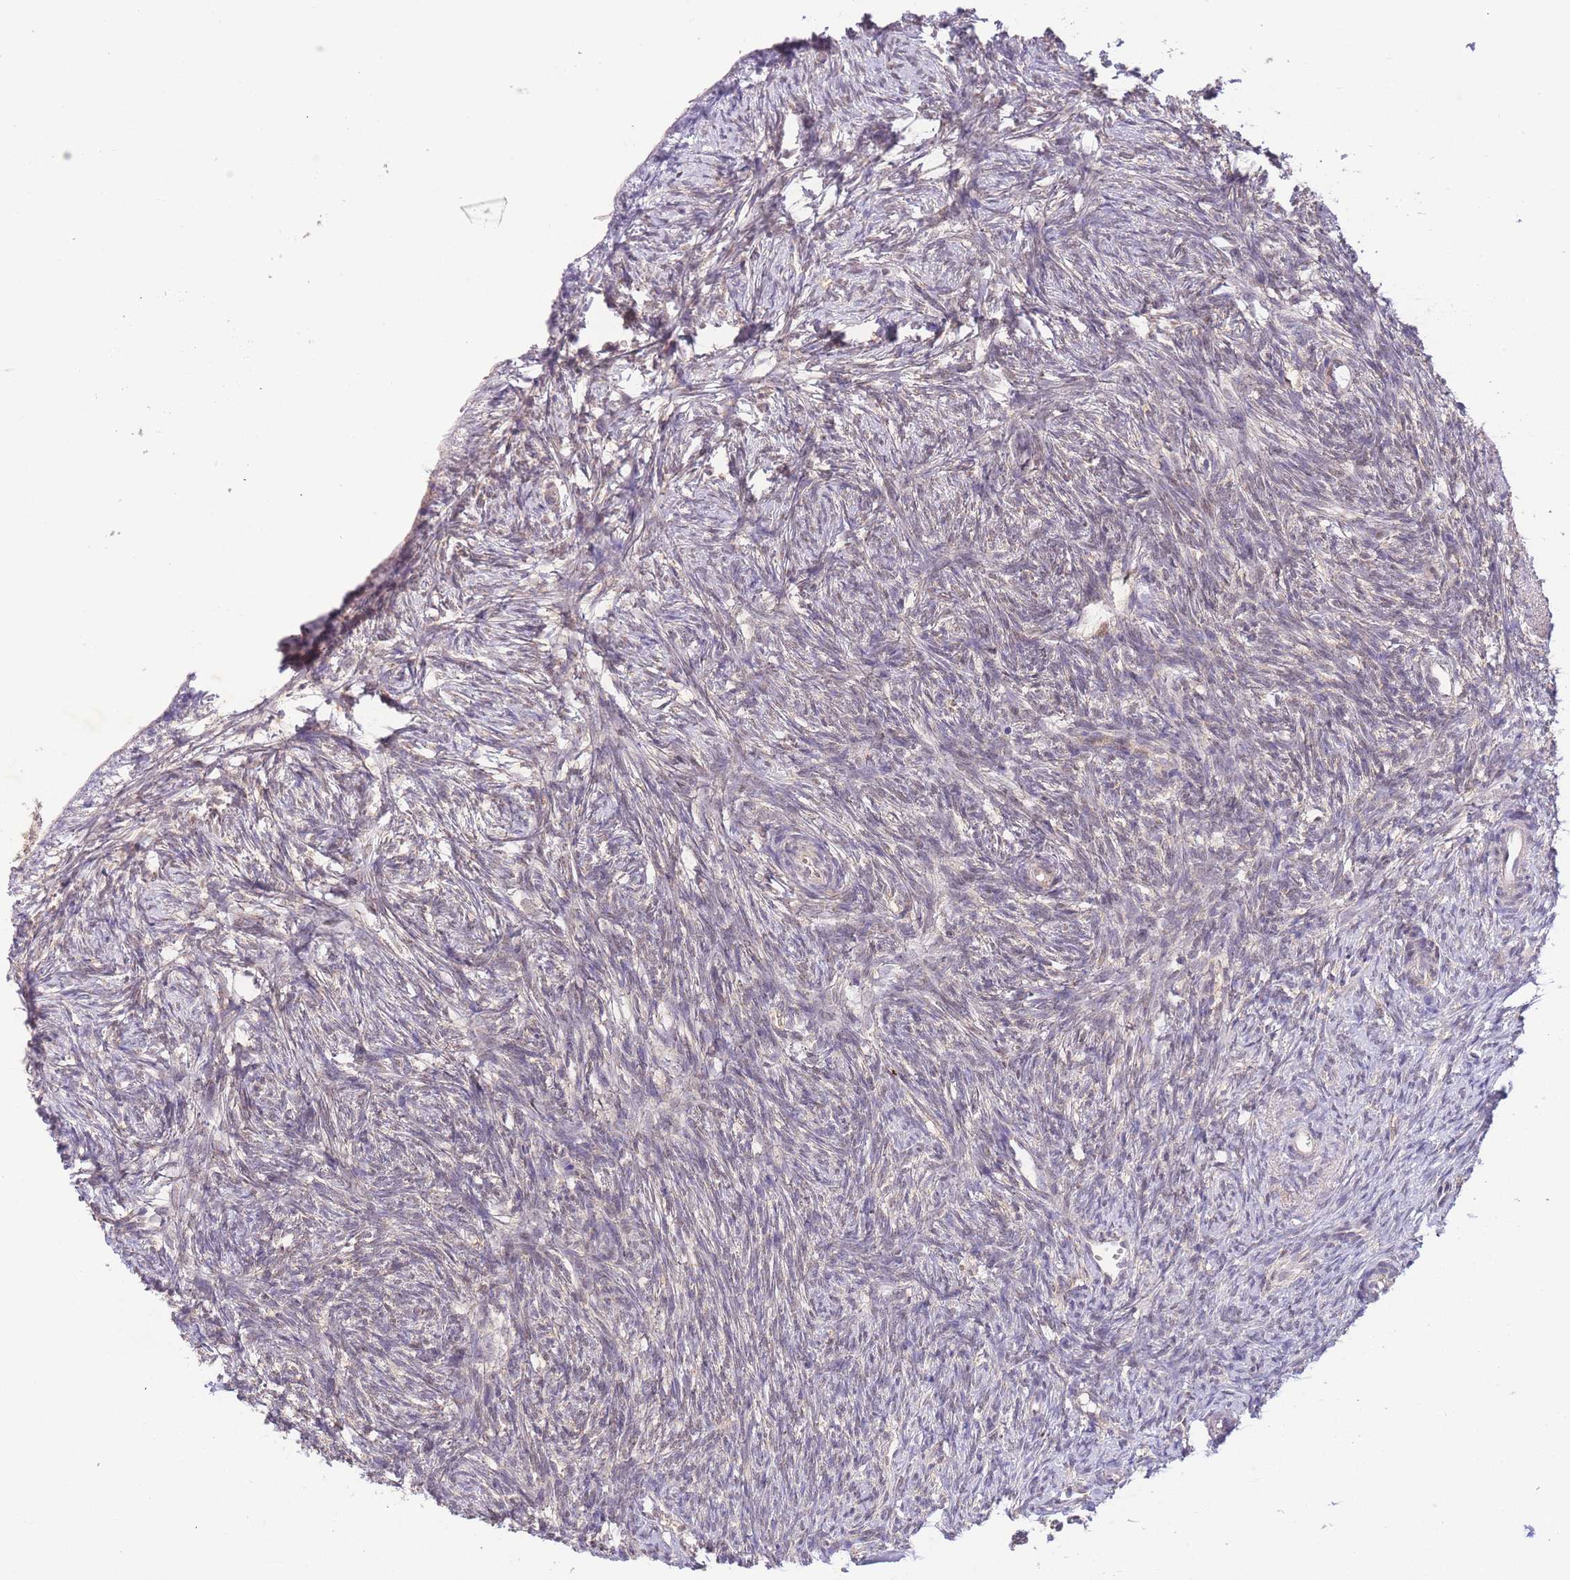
{"staining": {"intensity": "negative", "quantity": "none", "location": "none"}, "tissue": "ovary", "cell_type": "Ovarian stroma cells", "image_type": "normal", "snomed": [{"axis": "morphology", "description": "Normal tissue, NOS"}, {"axis": "topography", "description": "Ovary"}], "caption": "Immunohistochemical staining of normal human ovary shows no significant expression in ovarian stroma cells. (Brightfield microscopy of DAB (3,3'-diaminobenzidine) immunohistochemistry (IHC) at high magnification).", "gene": "RNF144B", "patient": {"sex": "female", "age": 51}}